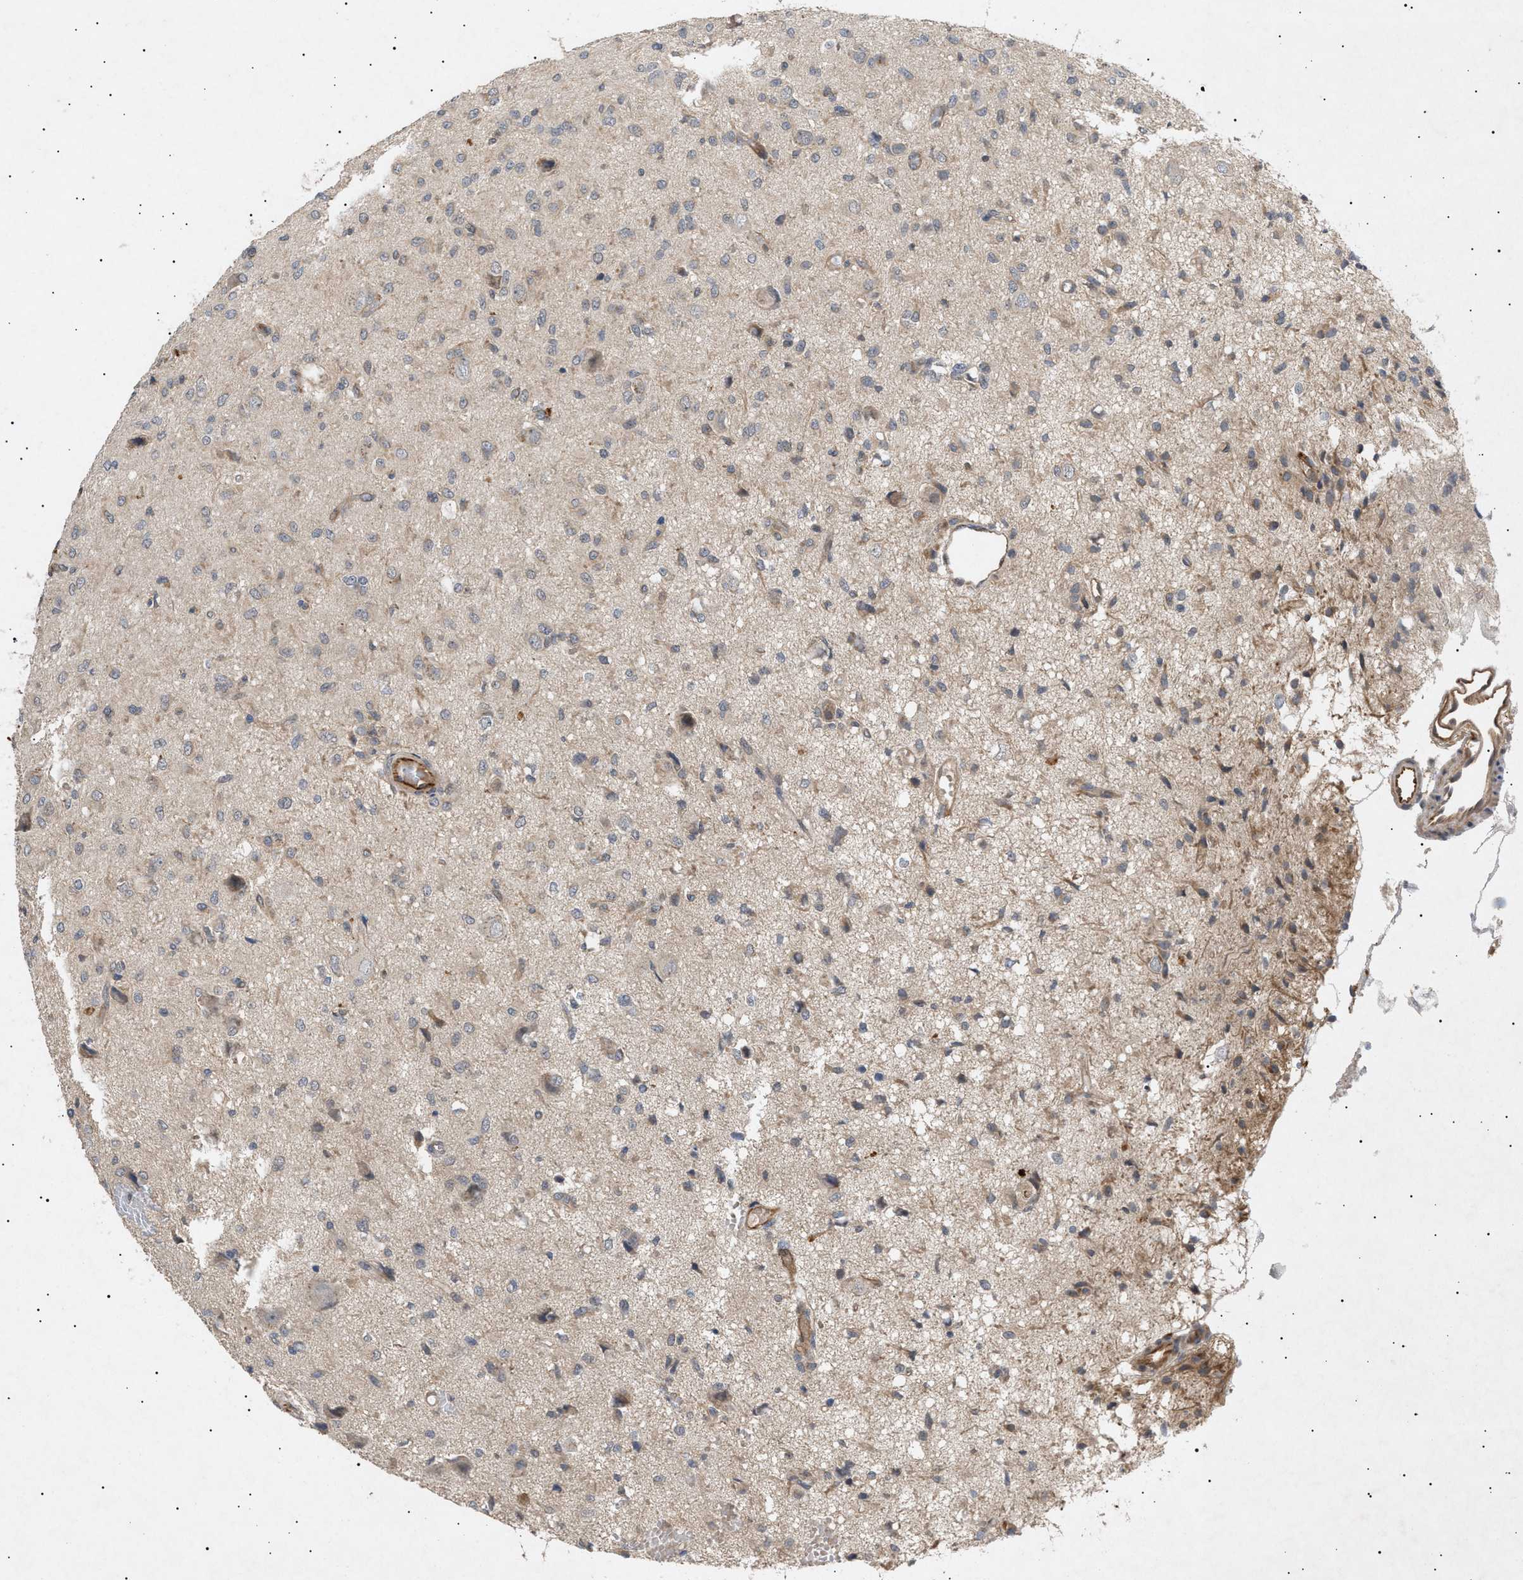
{"staining": {"intensity": "weak", "quantity": "25%-75%", "location": "cytoplasmic/membranous"}, "tissue": "glioma", "cell_type": "Tumor cells", "image_type": "cancer", "snomed": [{"axis": "morphology", "description": "Glioma, malignant, High grade"}, {"axis": "topography", "description": "Brain"}], "caption": "Weak cytoplasmic/membranous expression for a protein is appreciated in about 25%-75% of tumor cells of malignant glioma (high-grade) using immunohistochemistry.", "gene": "SIRT5", "patient": {"sex": "female", "age": 59}}